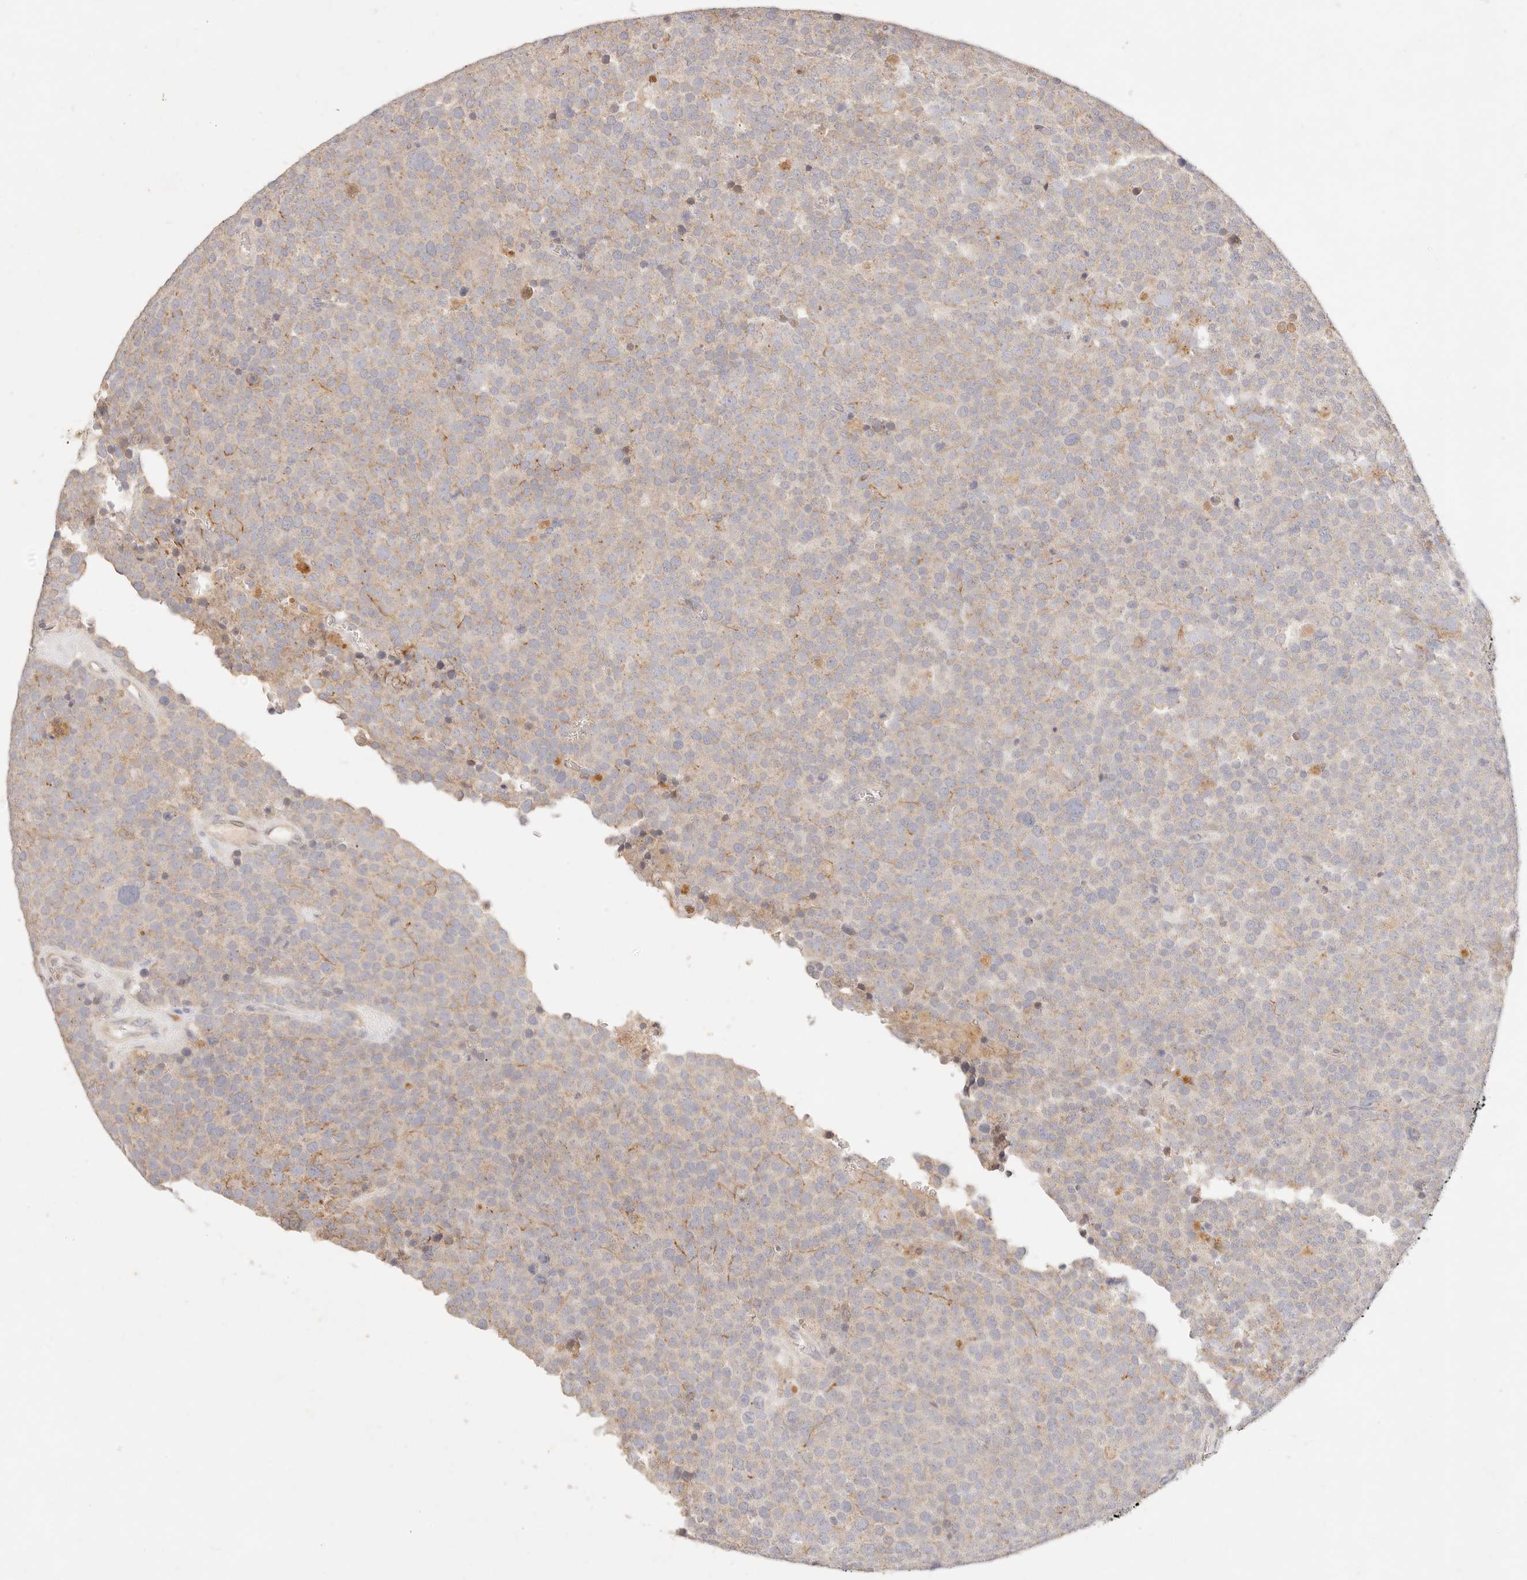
{"staining": {"intensity": "weak", "quantity": "<25%", "location": "cytoplasmic/membranous"}, "tissue": "testis cancer", "cell_type": "Tumor cells", "image_type": "cancer", "snomed": [{"axis": "morphology", "description": "Seminoma, NOS"}, {"axis": "topography", "description": "Testis"}], "caption": "Immunohistochemical staining of human testis cancer (seminoma) displays no significant expression in tumor cells.", "gene": "ACOX1", "patient": {"sex": "male", "age": 71}}